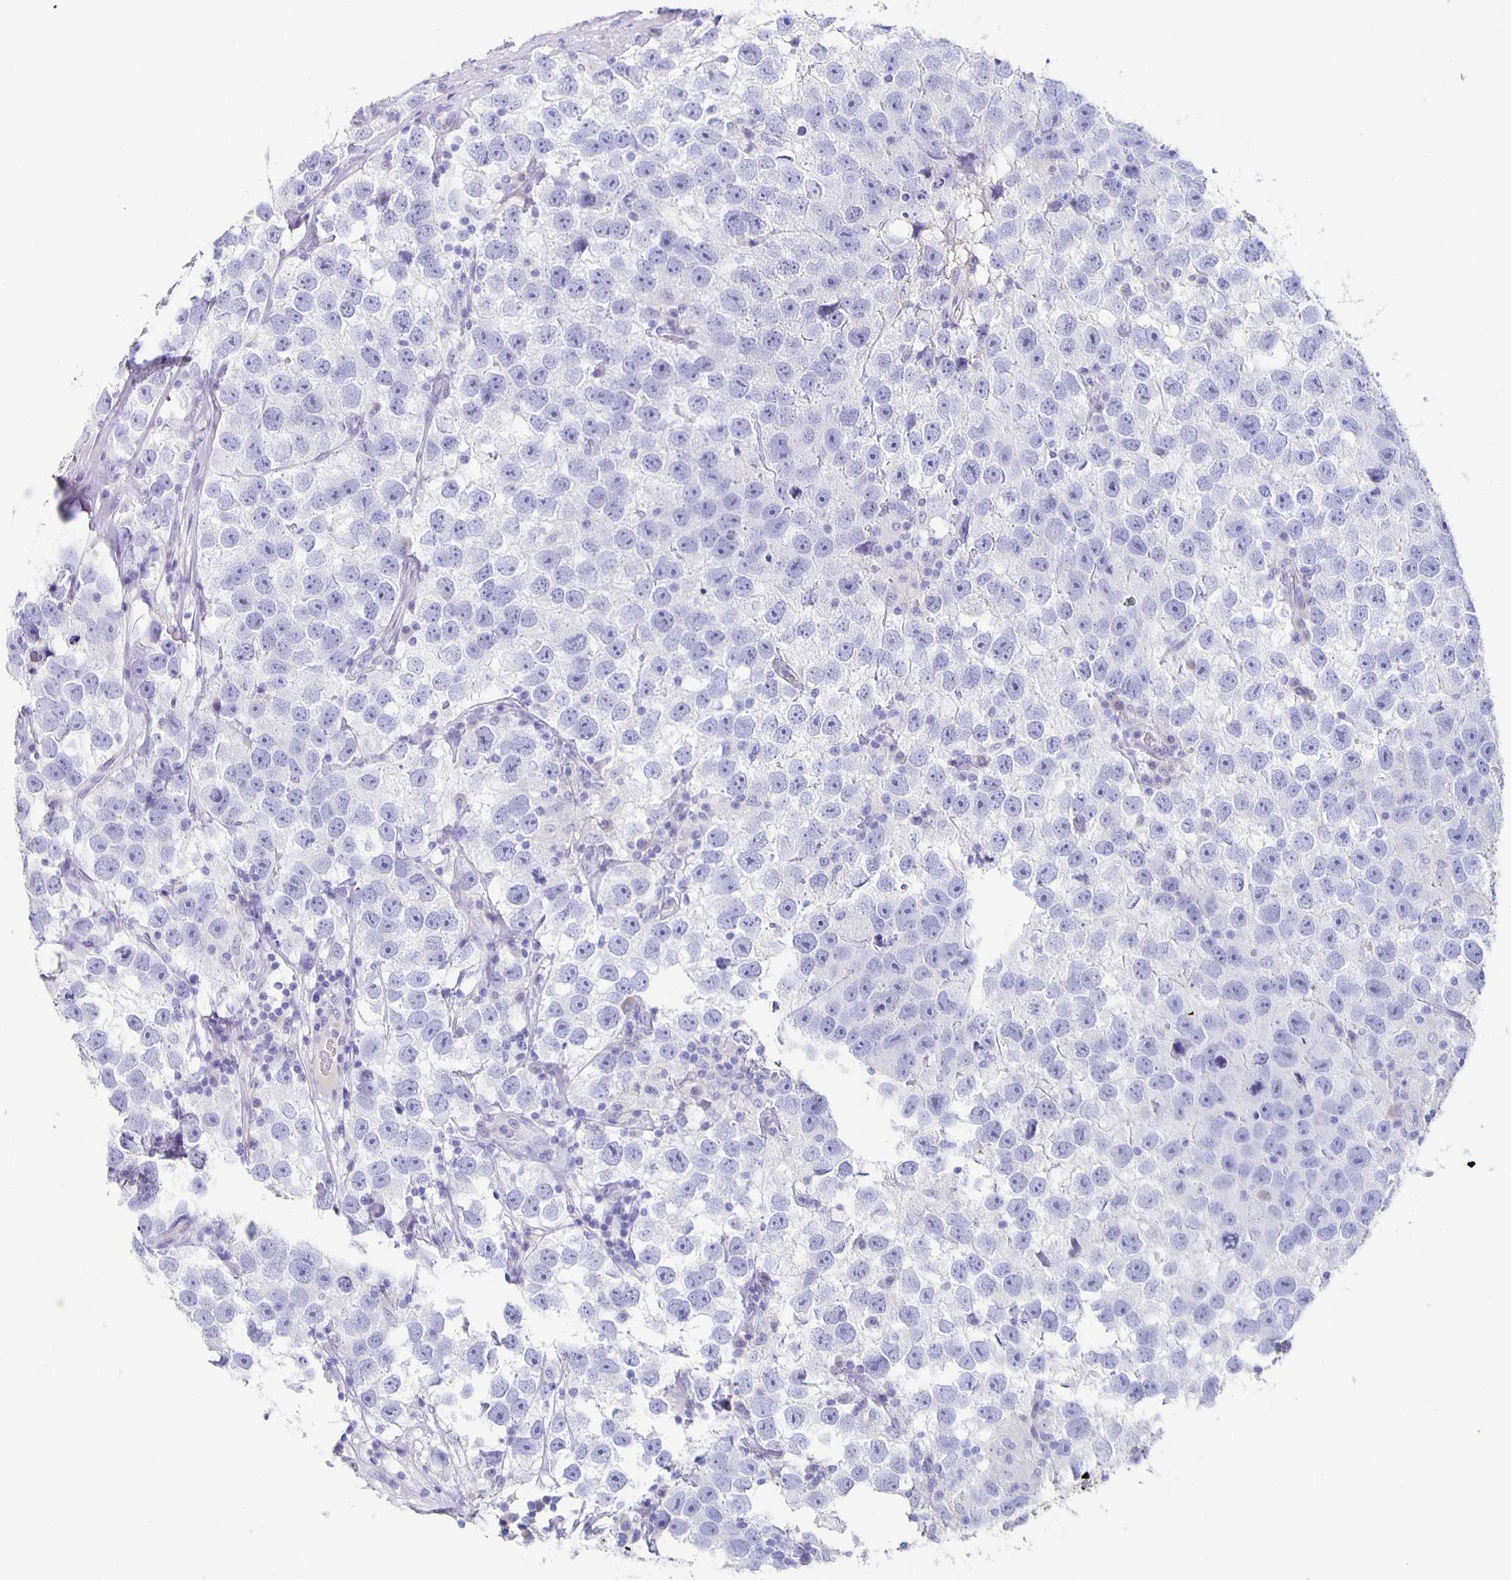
{"staining": {"intensity": "negative", "quantity": "none", "location": "none"}, "tissue": "testis cancer", "cell_type": "Tumor cells", "image_type": "cancer", "snomed": [{"axis": "morphology", "description": "Seminoma, NOS"}, {"axis": "topography", "description": "Testis"}], "caption": "IHC of human testis seminoma exhibits no expression in tumor cells.", "gene": "CCDC17", "patient": {"sex": "male", "age": 26}}